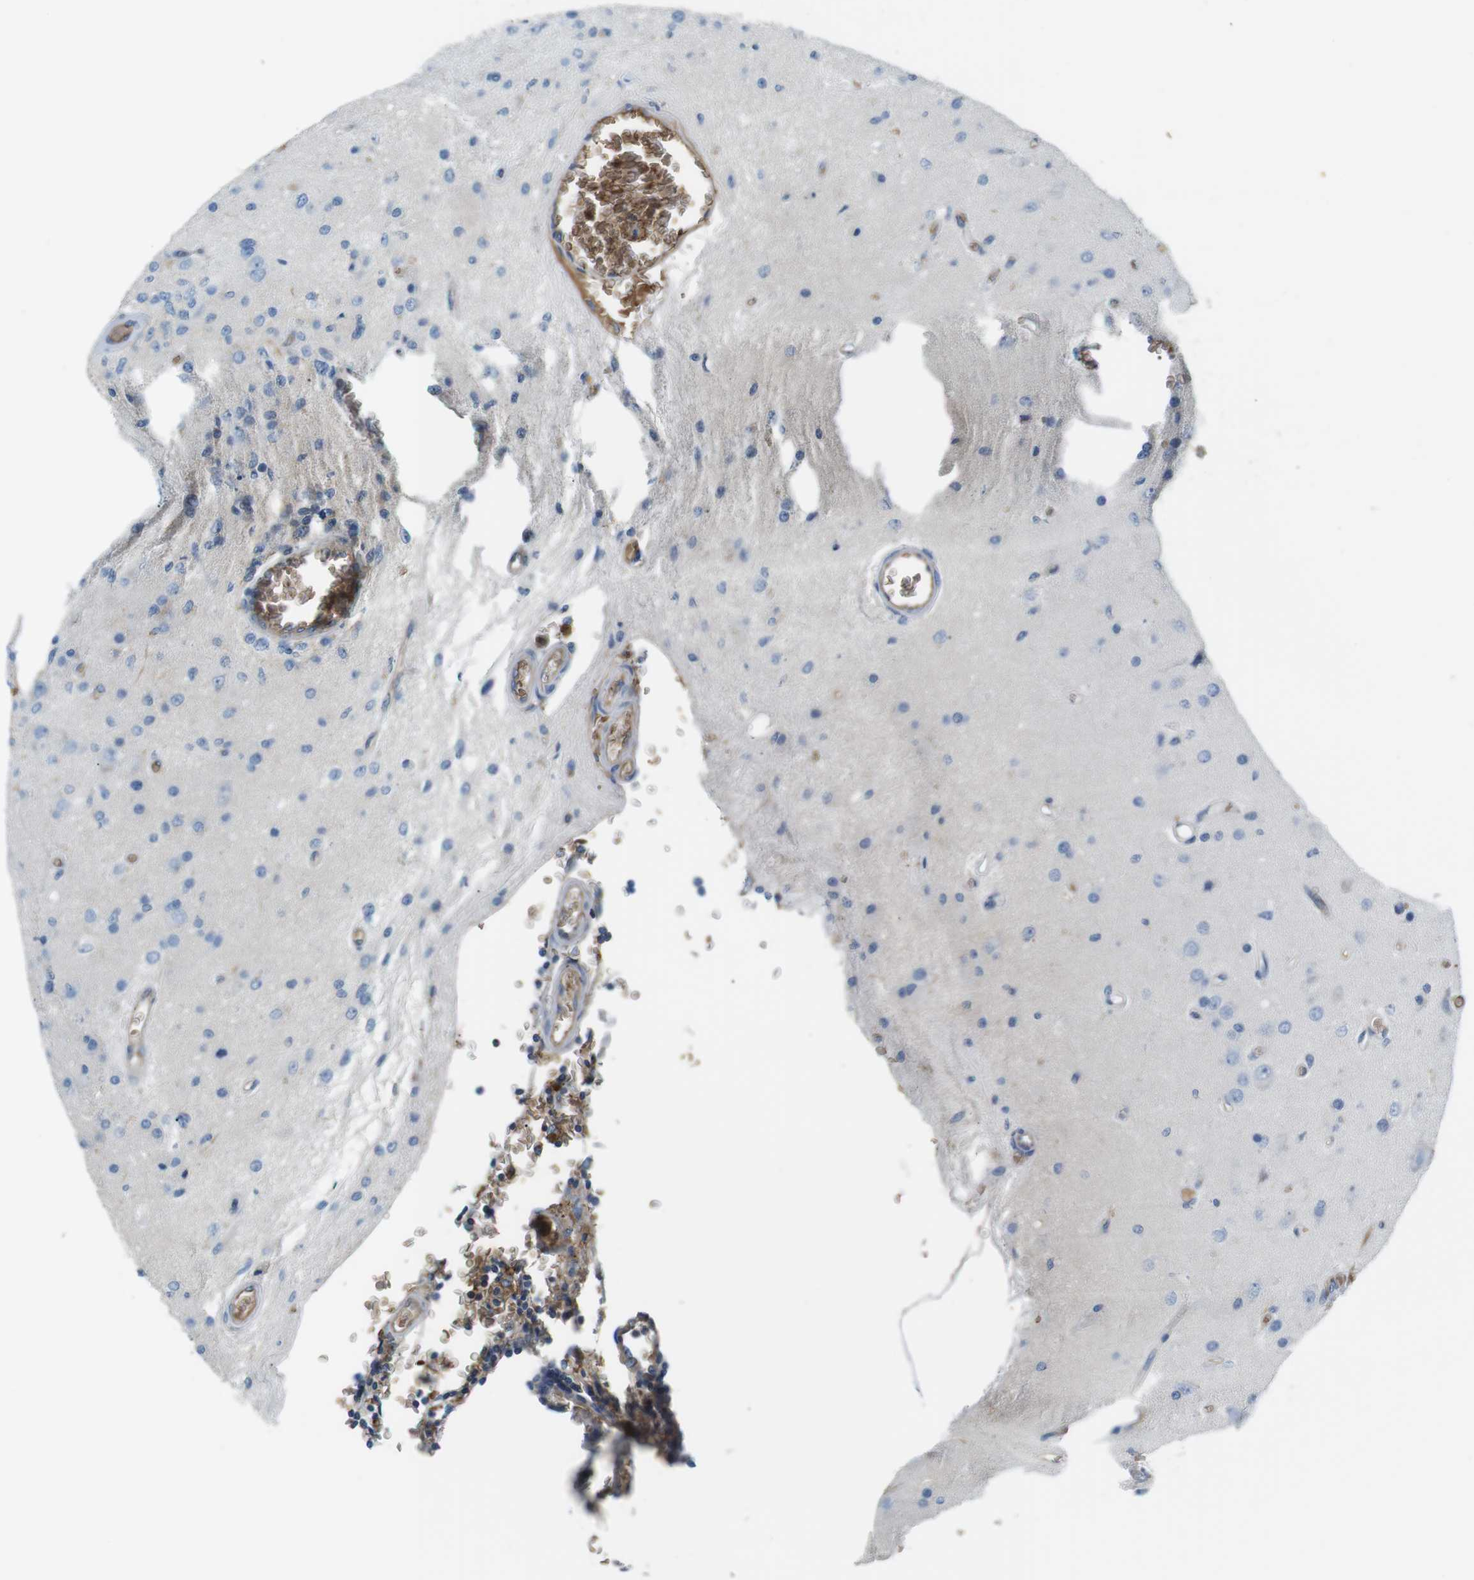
{"staining": {"intensity": "negative", "quantity": "none", "location": "none"}, "tissue": "glioma", "cell_type": "Tumor cells", "image_type": "cancer", "snomed": [{"axis": "morphology", "description": "Normal tissue, NOS"}, {"axis": "morphology", "description": "Glioma, malignant, High grade"}, {"axis": "topography", "description": "Cerebral cortex"}], "caption": "There is no significant staining in tumor cells of glioma. (Stains: DAB (3,3'-diaminobenzidine) immunohistochemistry (IHC) with hematoxylin counter stain, Microscopy: brightfield microscopy at high magnification).", "gene": "ADCY10", "patient": {"sex": "male", "age": 77}}